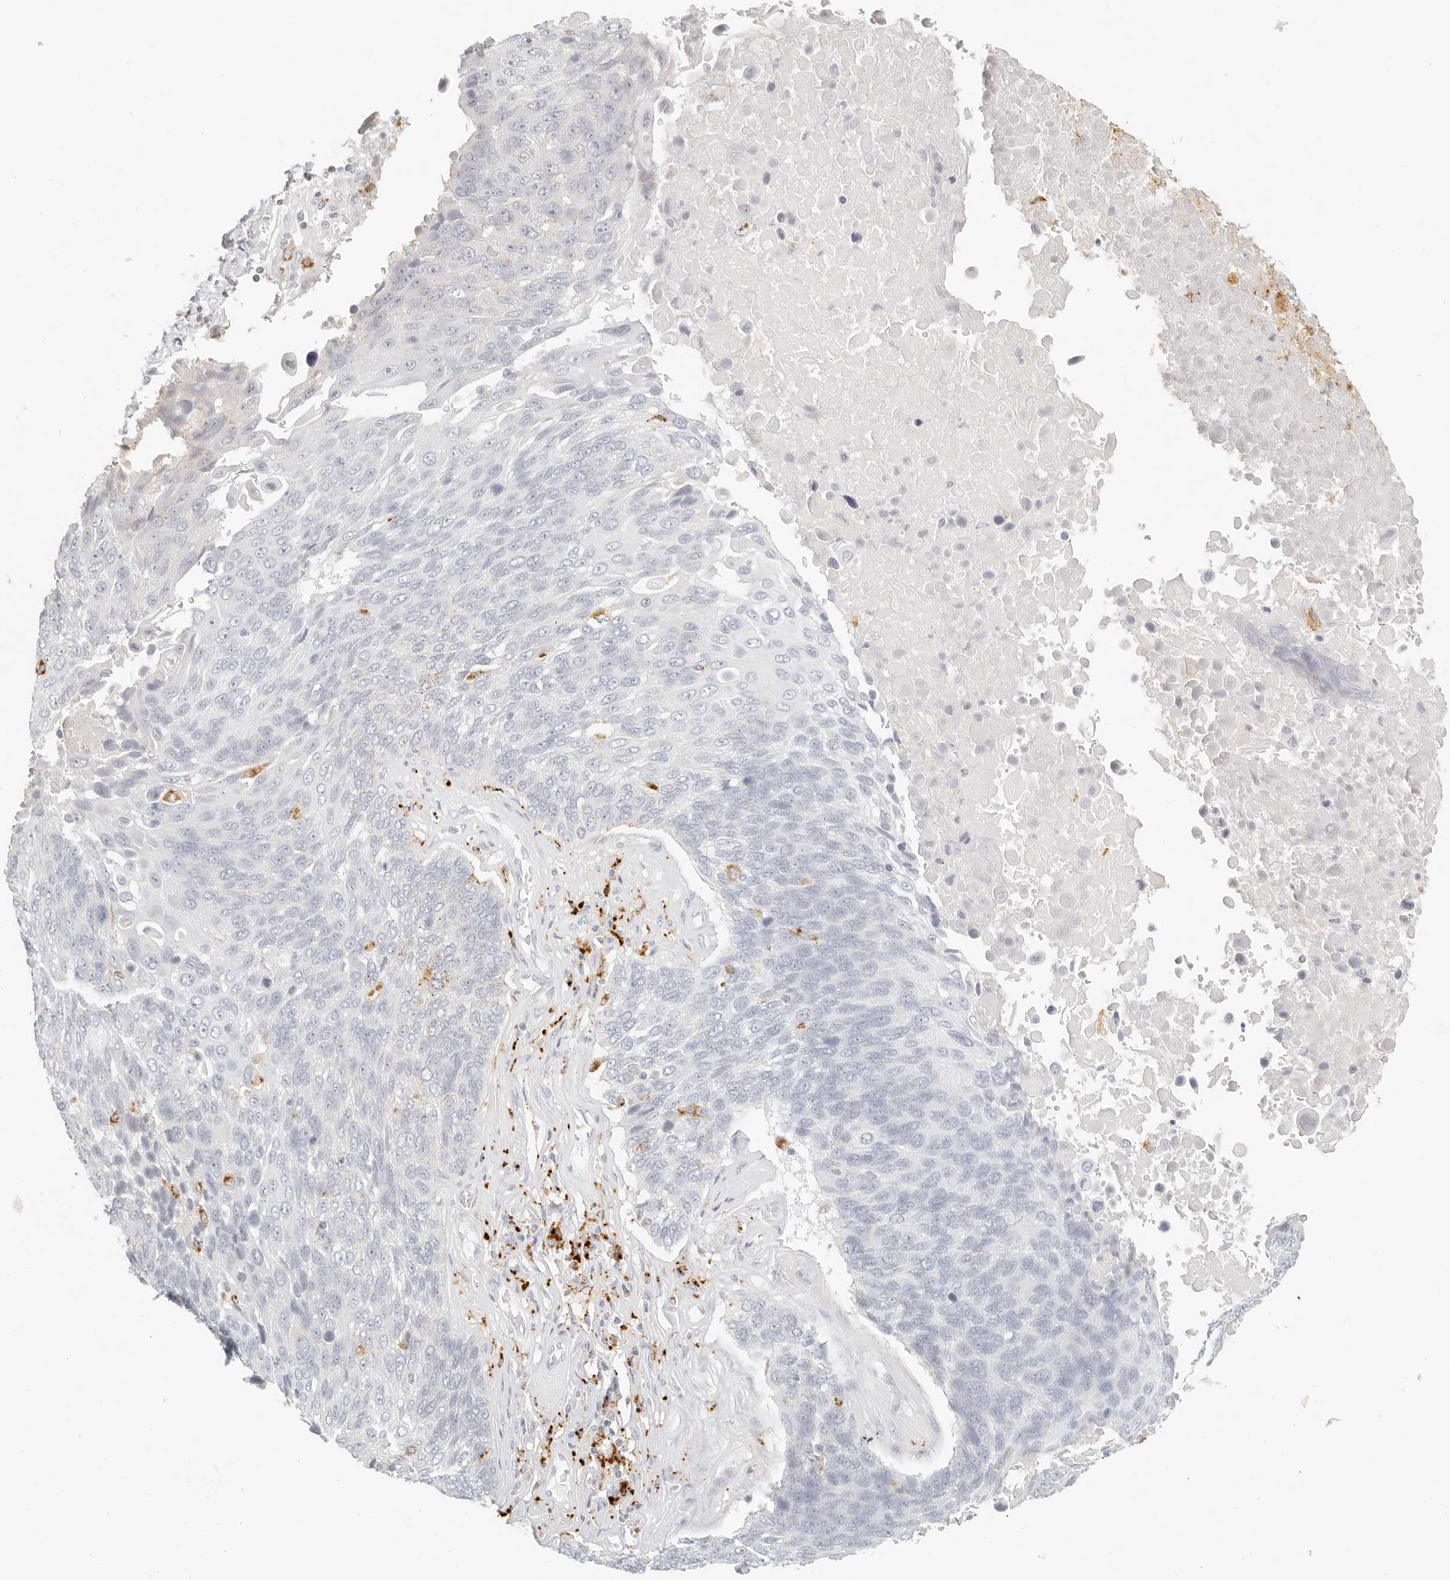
{"staining": {"intensity": "negative", "quantity": "none", "location": "none"}, "tissue": "lung cancer", "cell_type": "Tumor cells", "image_type": "cancer", "snomed": [{"axis": "morphology", "description": "Squamous cell carcinoma, NOS"}, {"axis": "topography", "description": "Lung"}], "caption": "Image shows no significant protein expression in tumor cells of squamous cell carcinoma (lung). Nuclei are stained in blue.", "gene": "RNASET2", "patient": {"sex": "male", "age": 66}}